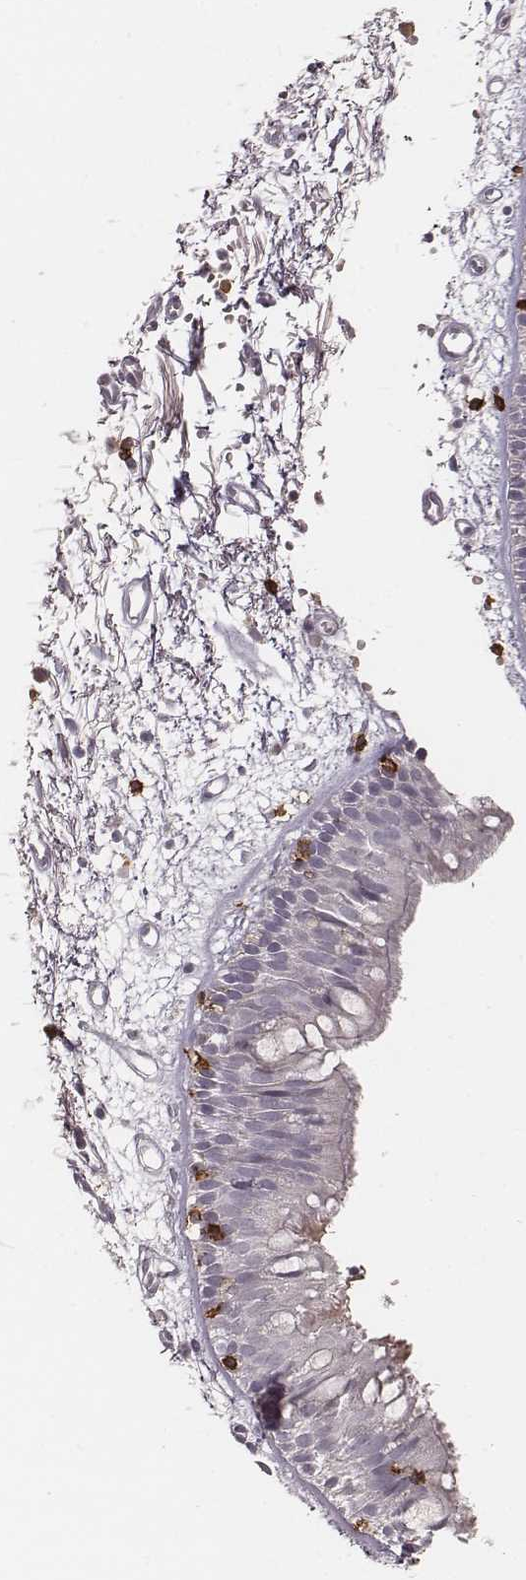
{"staining": {"intensity": "negative", "quantity": "none", "location": "none"}, "tissue": "bronchus", "cell_type": "Respiratory epithelial cells", "image_type": "normal", "snomed": [{"axis": "morphology", "description": "Normal tissue, NOS"}, {"axis": "morphology", "description": "Squamous cell carcinoma, NOS"}, {"axis": "topography", "description": "Cartilage tissue"}, {"axis": "topography", "description": "Bronchus"}, {"axis": "topography", "description": "Lung"}], "caption": "This image is of normal bronchus stained with immunohistochemistry to label a protein in brown with the nuclei are counter-stained blue. There is no staining in respiratory epithelial cells.", "gene": "CD8A", "patient": {"sex": "male", "age": 66}}